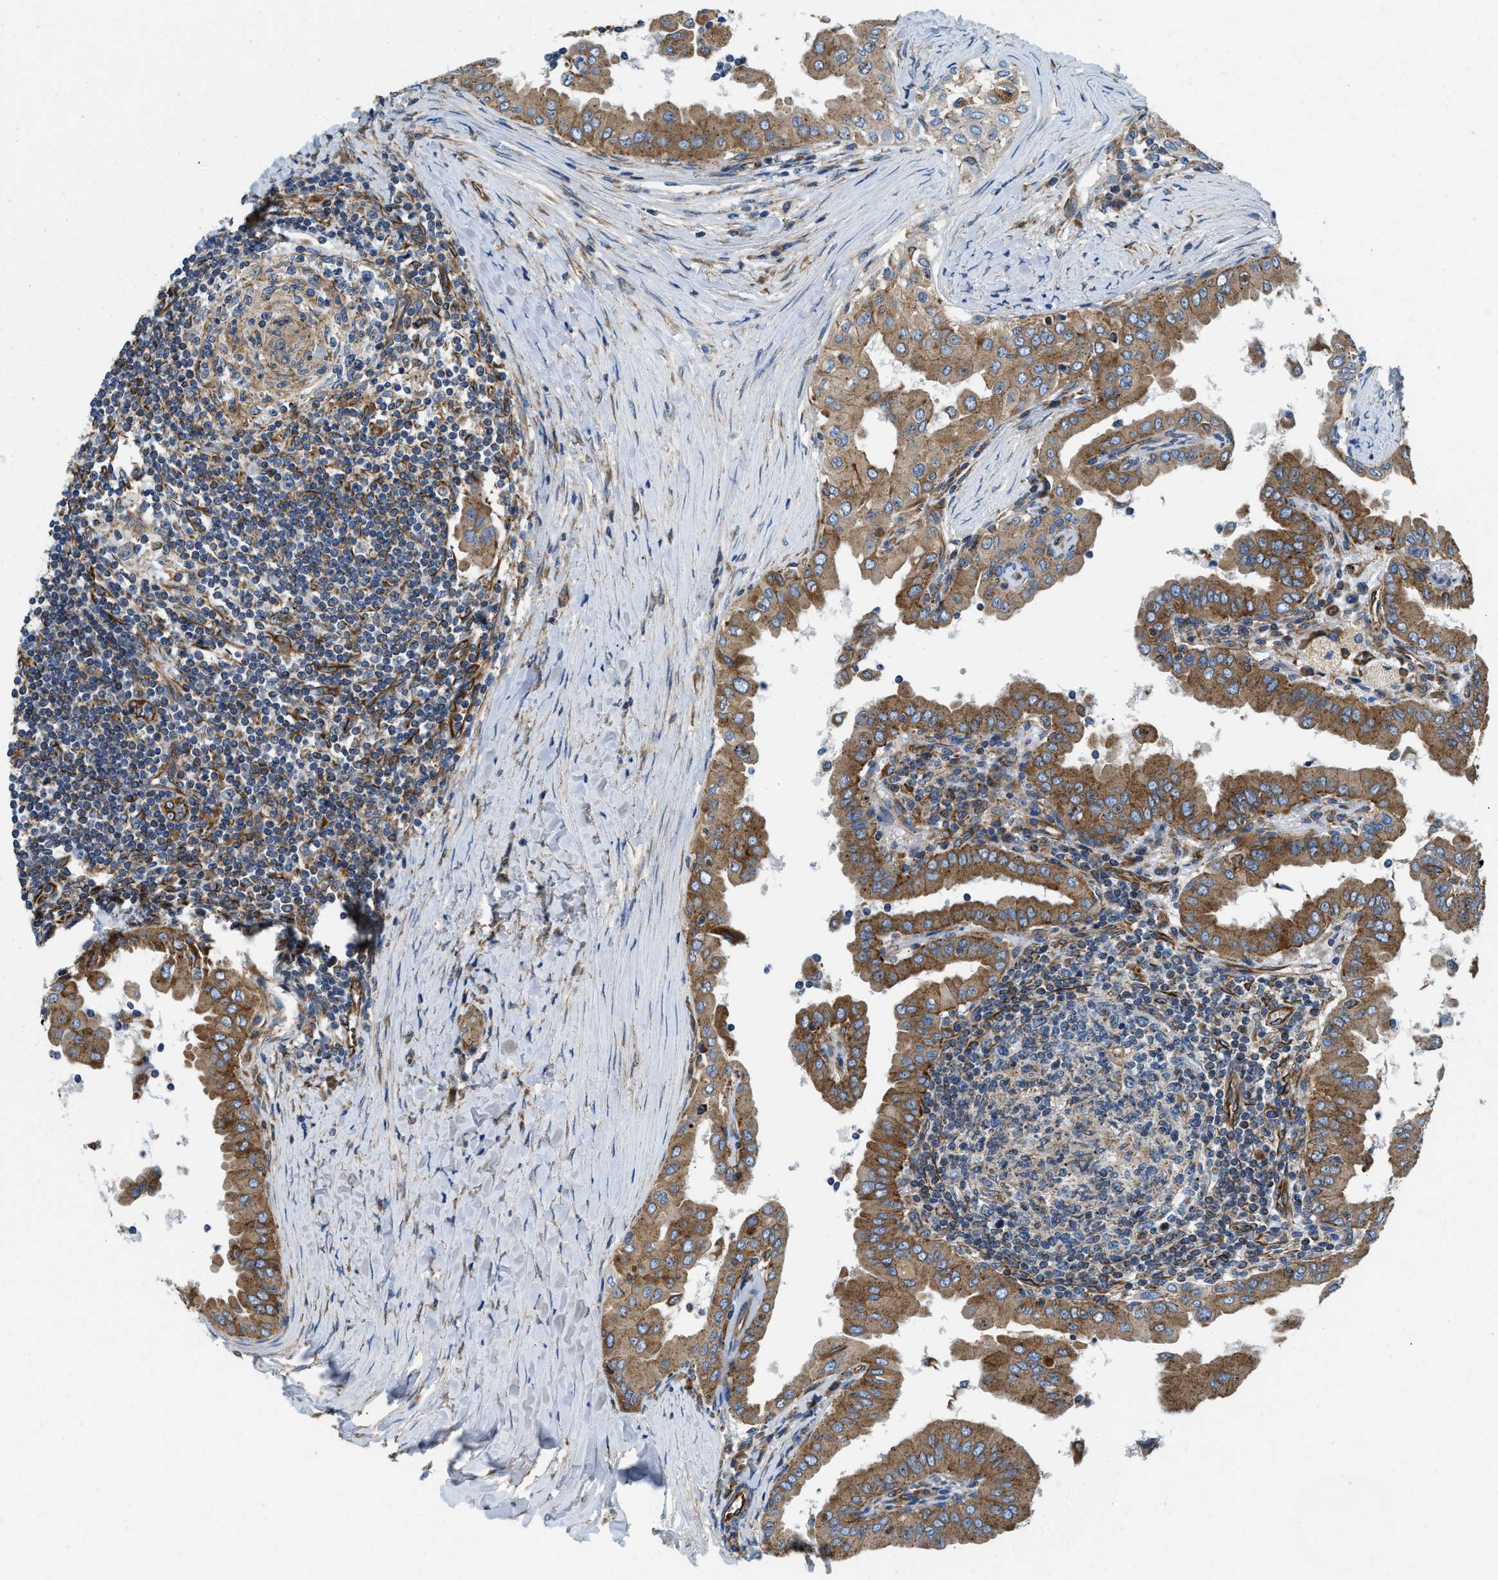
{"staining": {"intensity": "moderate", "quantity": ">75%", "location": "cytoplasmic/membranous"}, "tissue": "thyroid cancer", "cell_type": "Tumor cells", "image_type": "cancer", "snomed": [{"axis": "morphology", "description": "Papillary adenocarcinoma, NOS"}, {"axis": "topography", "description": "Thyroid gland"}], "caption": "Immunohistochemistry (IHC) photomicrograph of neoplastic tissue: thyroid cancer (papillary adenocarcinoma) stained using IHC shows medium levels of moderate protein expression localized specifically in the cytoplasmic/membranous of tumor cells, appearing as a cytoplasmic/membranous brown color.", "gene": "HSD17B12", "patient": {"sex": "male", "age": 33}}